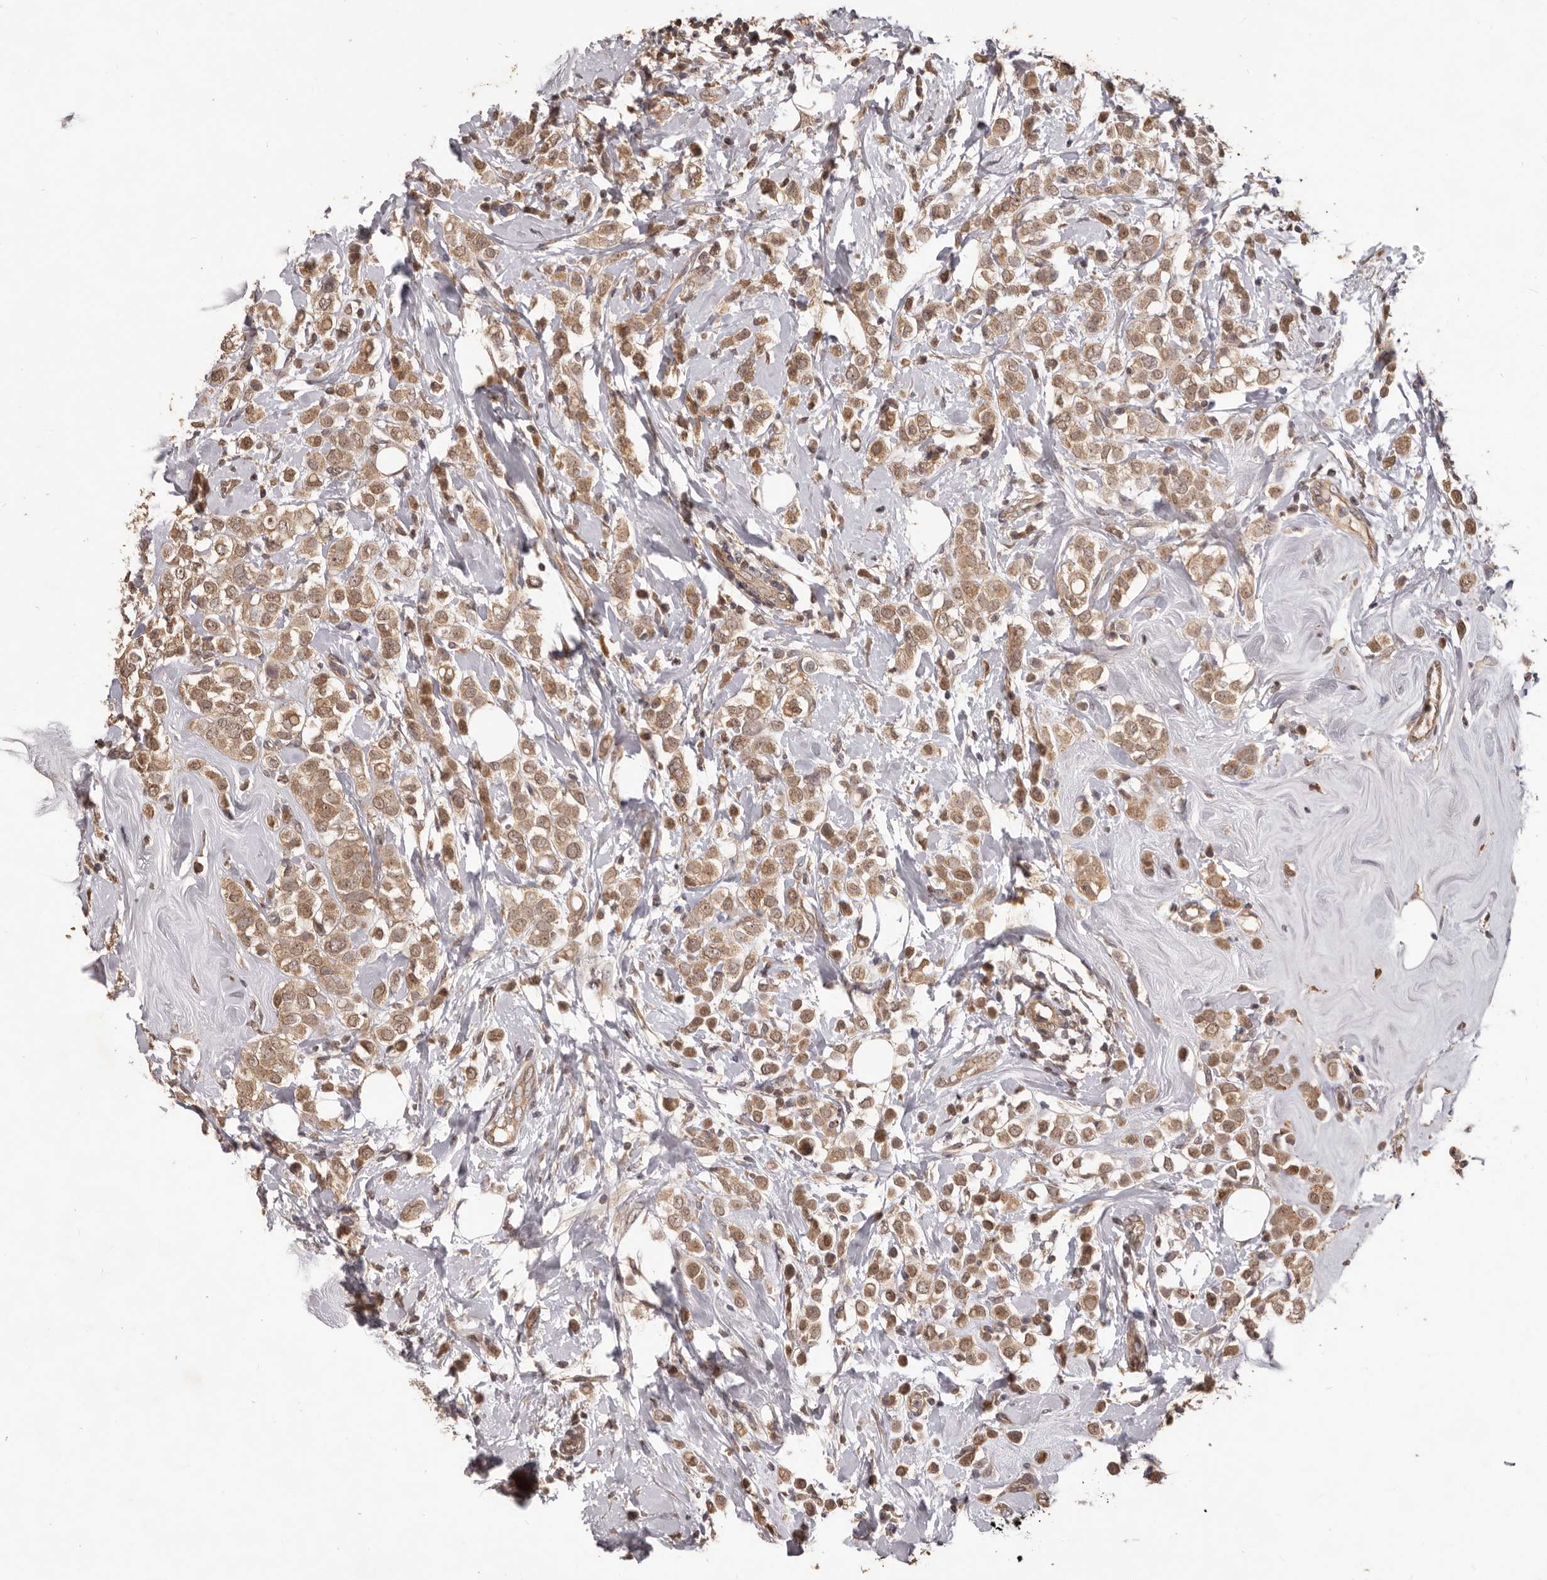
{"staining": {"intensity": "moderate", "quantity": ">75%", "location": "cytoplasmic/membranous"}, "tissue": "breast cancer", "cell_type": "Tumor cells", "image_type": "cancer", "snomed": [{"axis": "morphology", "description": "Lobular carcinoma"}, {"axis": "topography", "description": "Breast"}], "caption": "Immunohistochemical staining of human lobular carcinoma (breast) shows medium levels of moderate cytoplasmic/membranous protein positivity in about >75% of tumor cells.", "gene": "MTO1", "patient": {"sex": "female", "age": 47}}